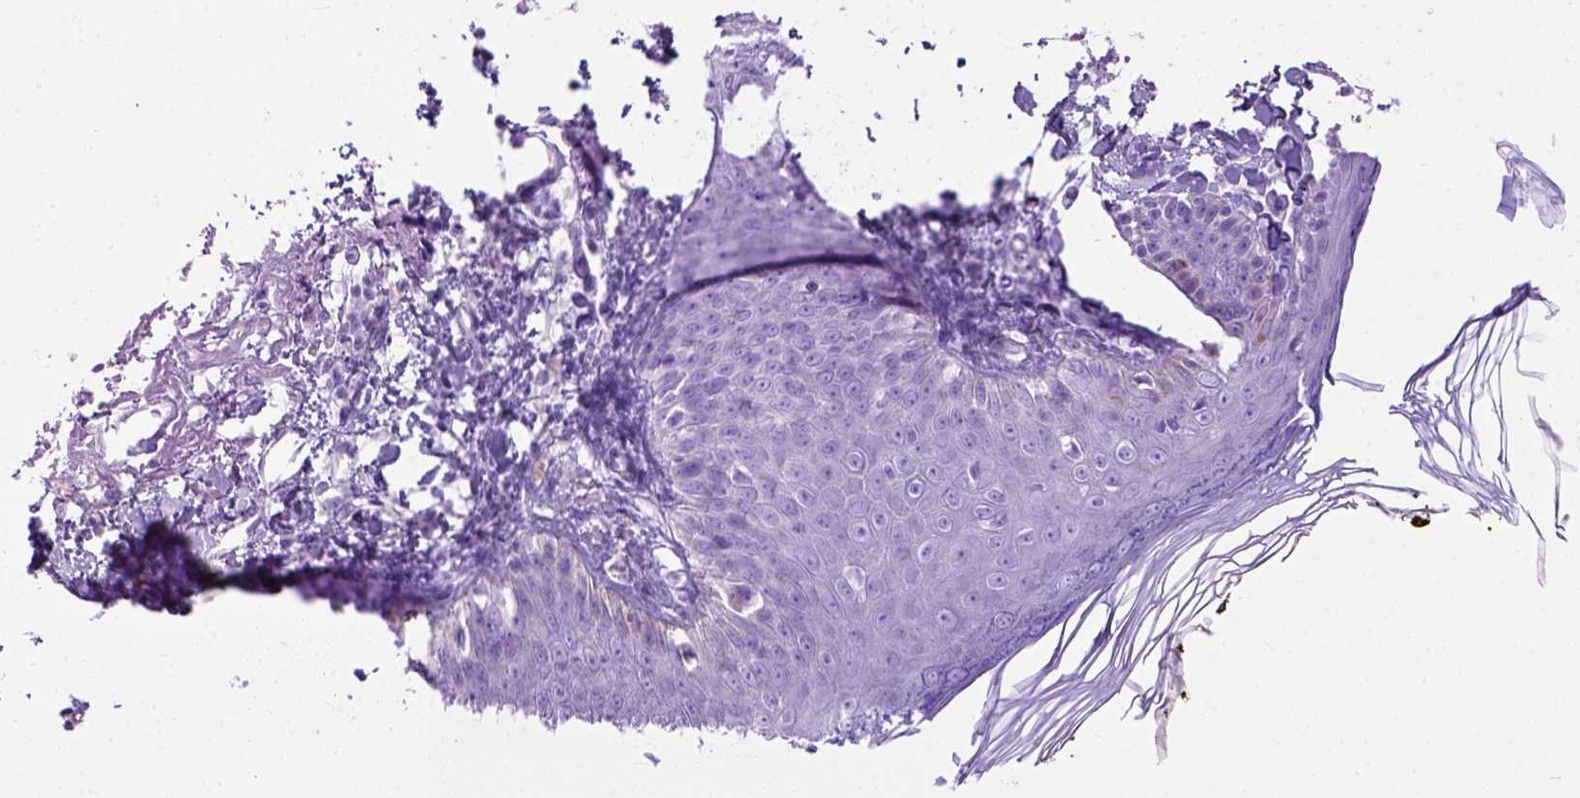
{"staining": {"intensity": "negative", "quantity": "none", "location": "none"}, "tissue": "skin", "cell_type": "Fibroblasts", "image_type": "normal", "snomed": [{"axis": "morphology", "description": "Normal tissue, NOS"}, {"axis": "topography", "description": "Skin"}], "caption": "The histopathology image demonstrates no significant expression in fibroblasts of skin.", "gene": "ODAD3", "patient": {"sex": "male", "age": 76}}